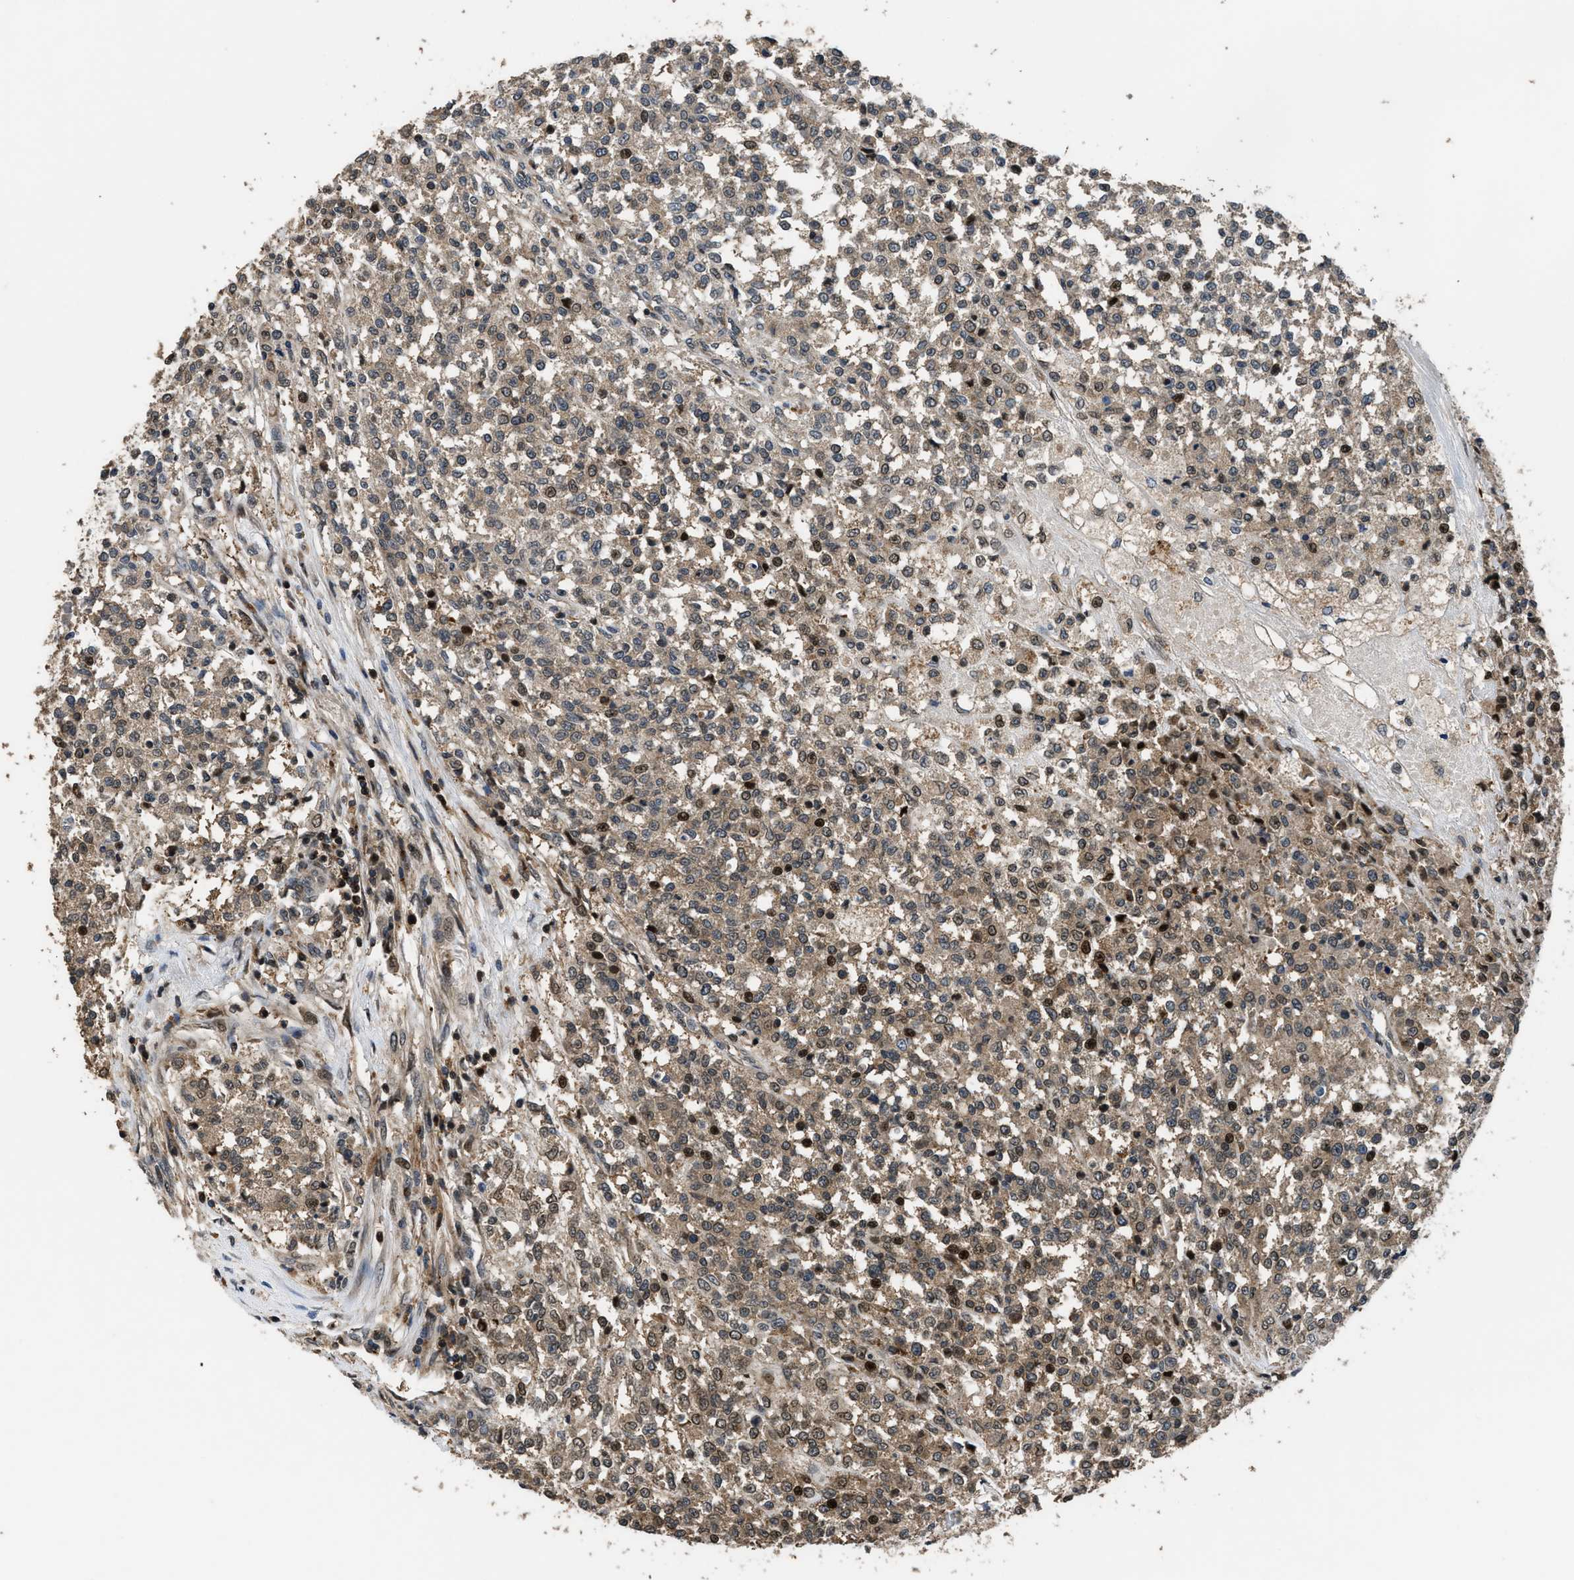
{"staining": {"intensity": "moderate", "quantity": ">75%", "location": "cytoplasmic/membranous"}, "tissue": "testis cancer", "cell_type": "Tumor cells", "image_type": "cancer", "snomed": [{"axis": "morphology", "description": "Seminoma, NOS"}, {"axis": "topography", "description": "Testis"}], "caption": "Tumor cells display moderate cytoplasmic/membranous positivity in approximately >75% of cells in testis cancer (seminoma).", "gene": "CTBS", "patient": {"sex": "male", "age": 59}}